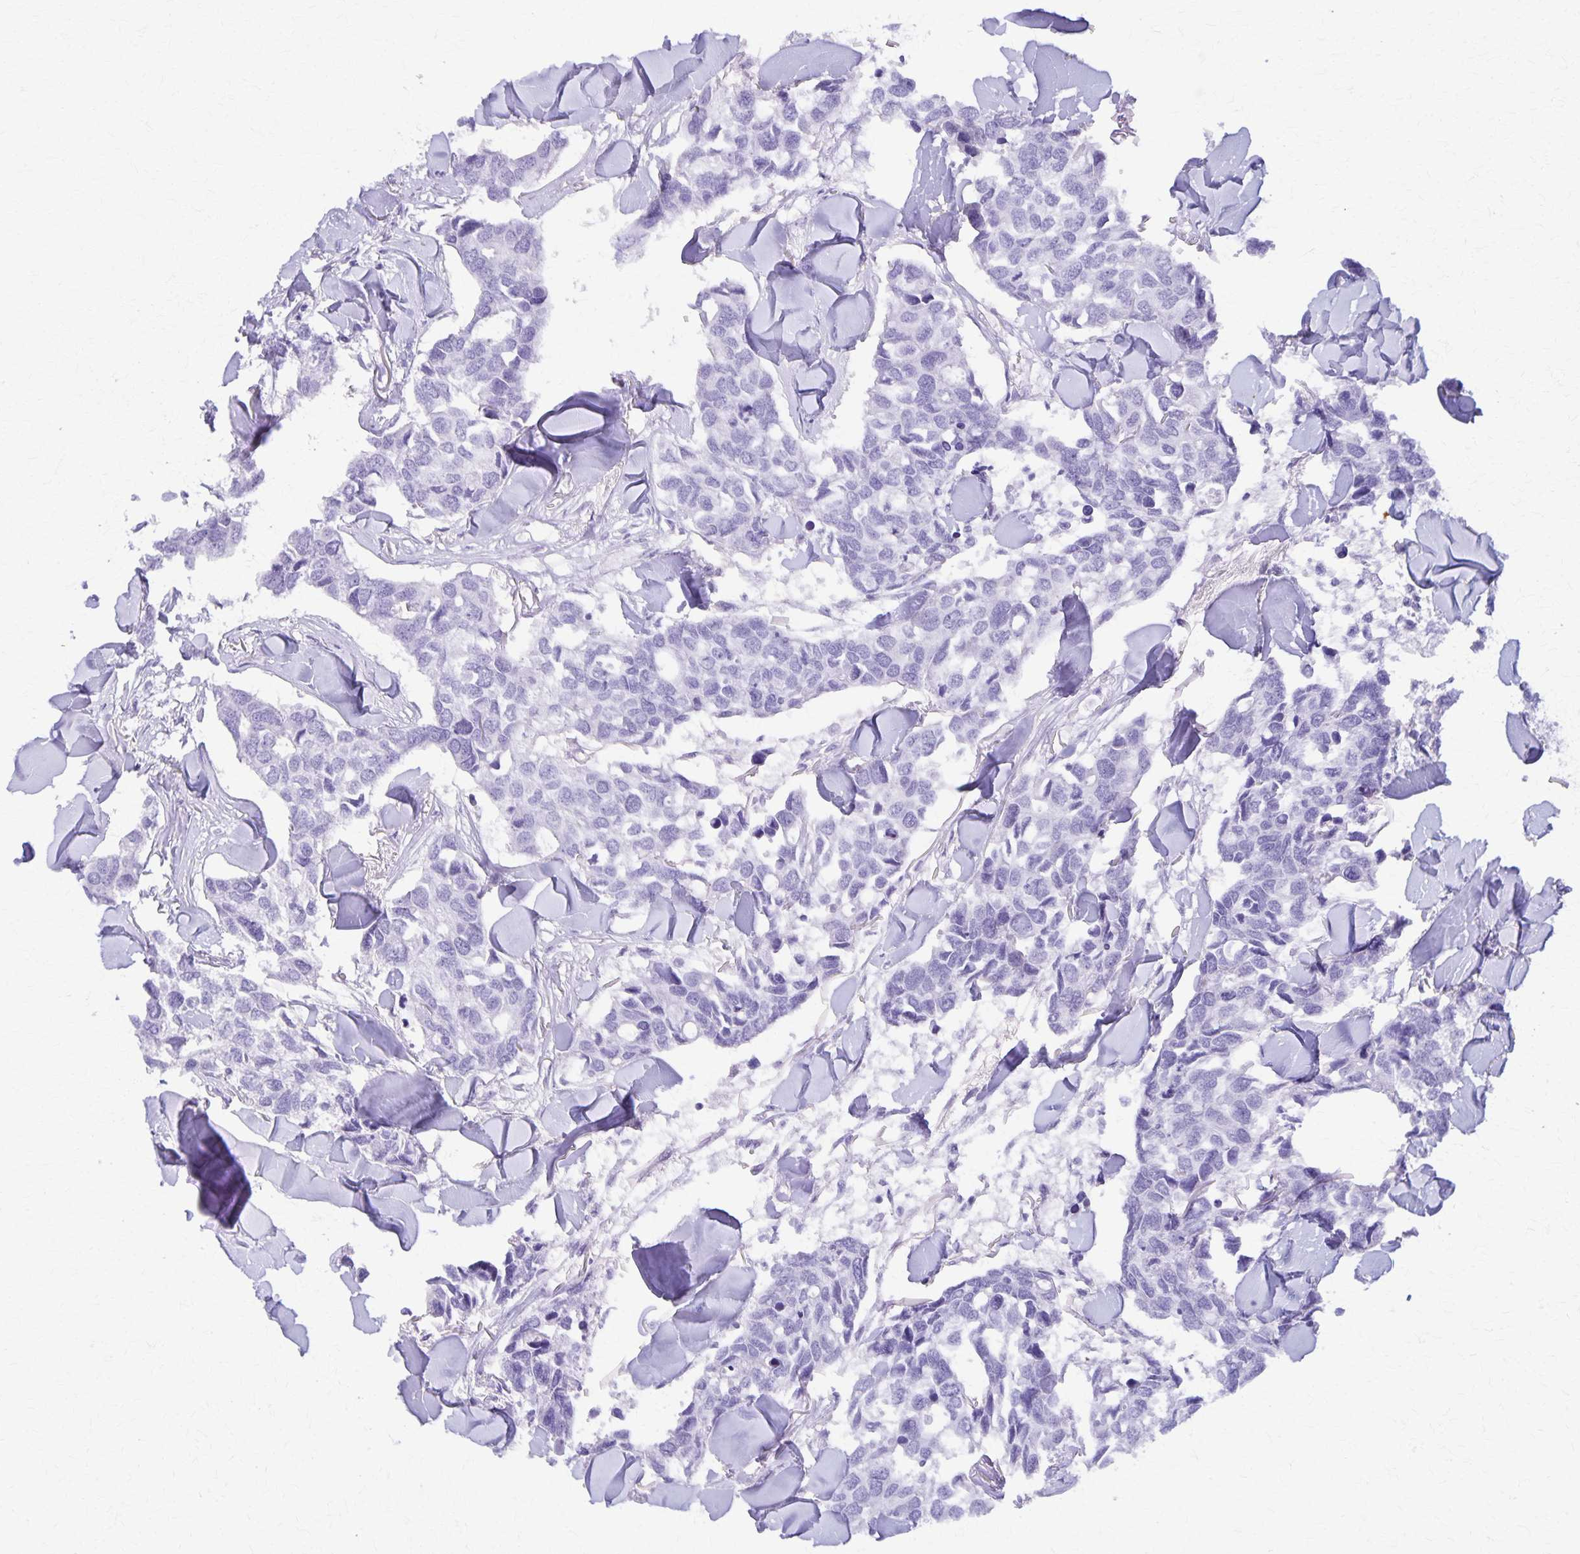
{"staining": {"intensity": "negative", "quantity": "none", "location": "none"}, "tissue": "breast cancer", "cell_type": "Tumor cells", "image_type": "cancer", "snomed": [{"axis": "morphology", "description": "Duct carcinoma"}, {"axis": "topography", "description": "Breast"}], "caption": "The histopathology image demonstrates no staining of tumor cells in breast cancer (intraductal carcinoma).", "gene": "DEFA5", "patient": {"sex": "female", "age": 83}}